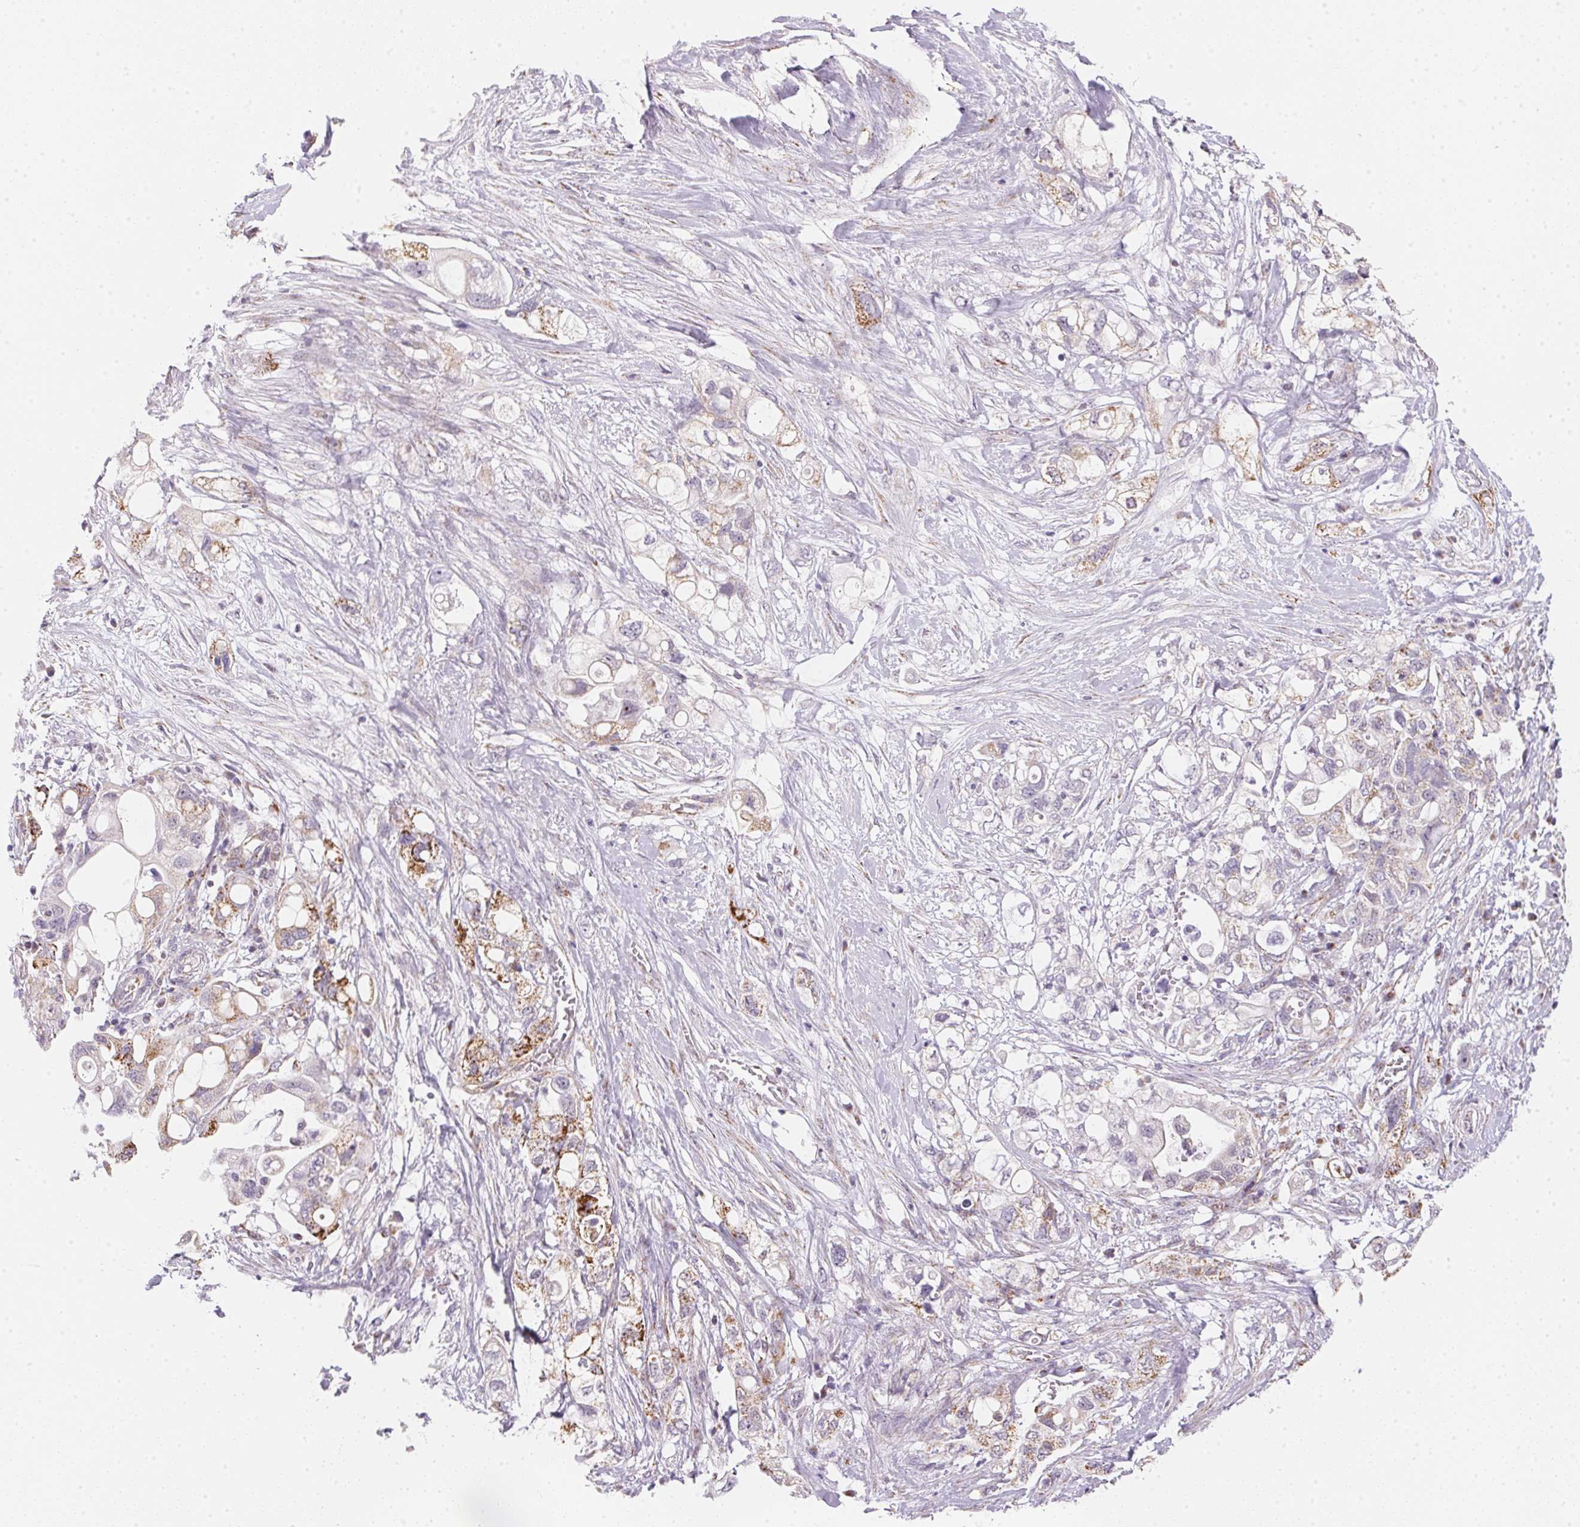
{"staining": {"intensity": "moderate", "quantity": "<25%", "location": "cytoplasmic/membranous"}, "tissue": "pancreatic cancer", "cell_type": "Tumor cells", "image_type": "cancer", "snomed": [{"axis": "morphology", "description": "Adenocarcinoma, NOS"}, {"axis": "topography", "description": "Pancreas"}], "caption": "Adenocarcinoma (pancreatic) stained for a protein (brown) reveals moderate cytoplasmic/membranous positive expression in about <25% of tumor cells.", "gene": "GIPC2", "patient": {"sex": "female", "age": 72}}